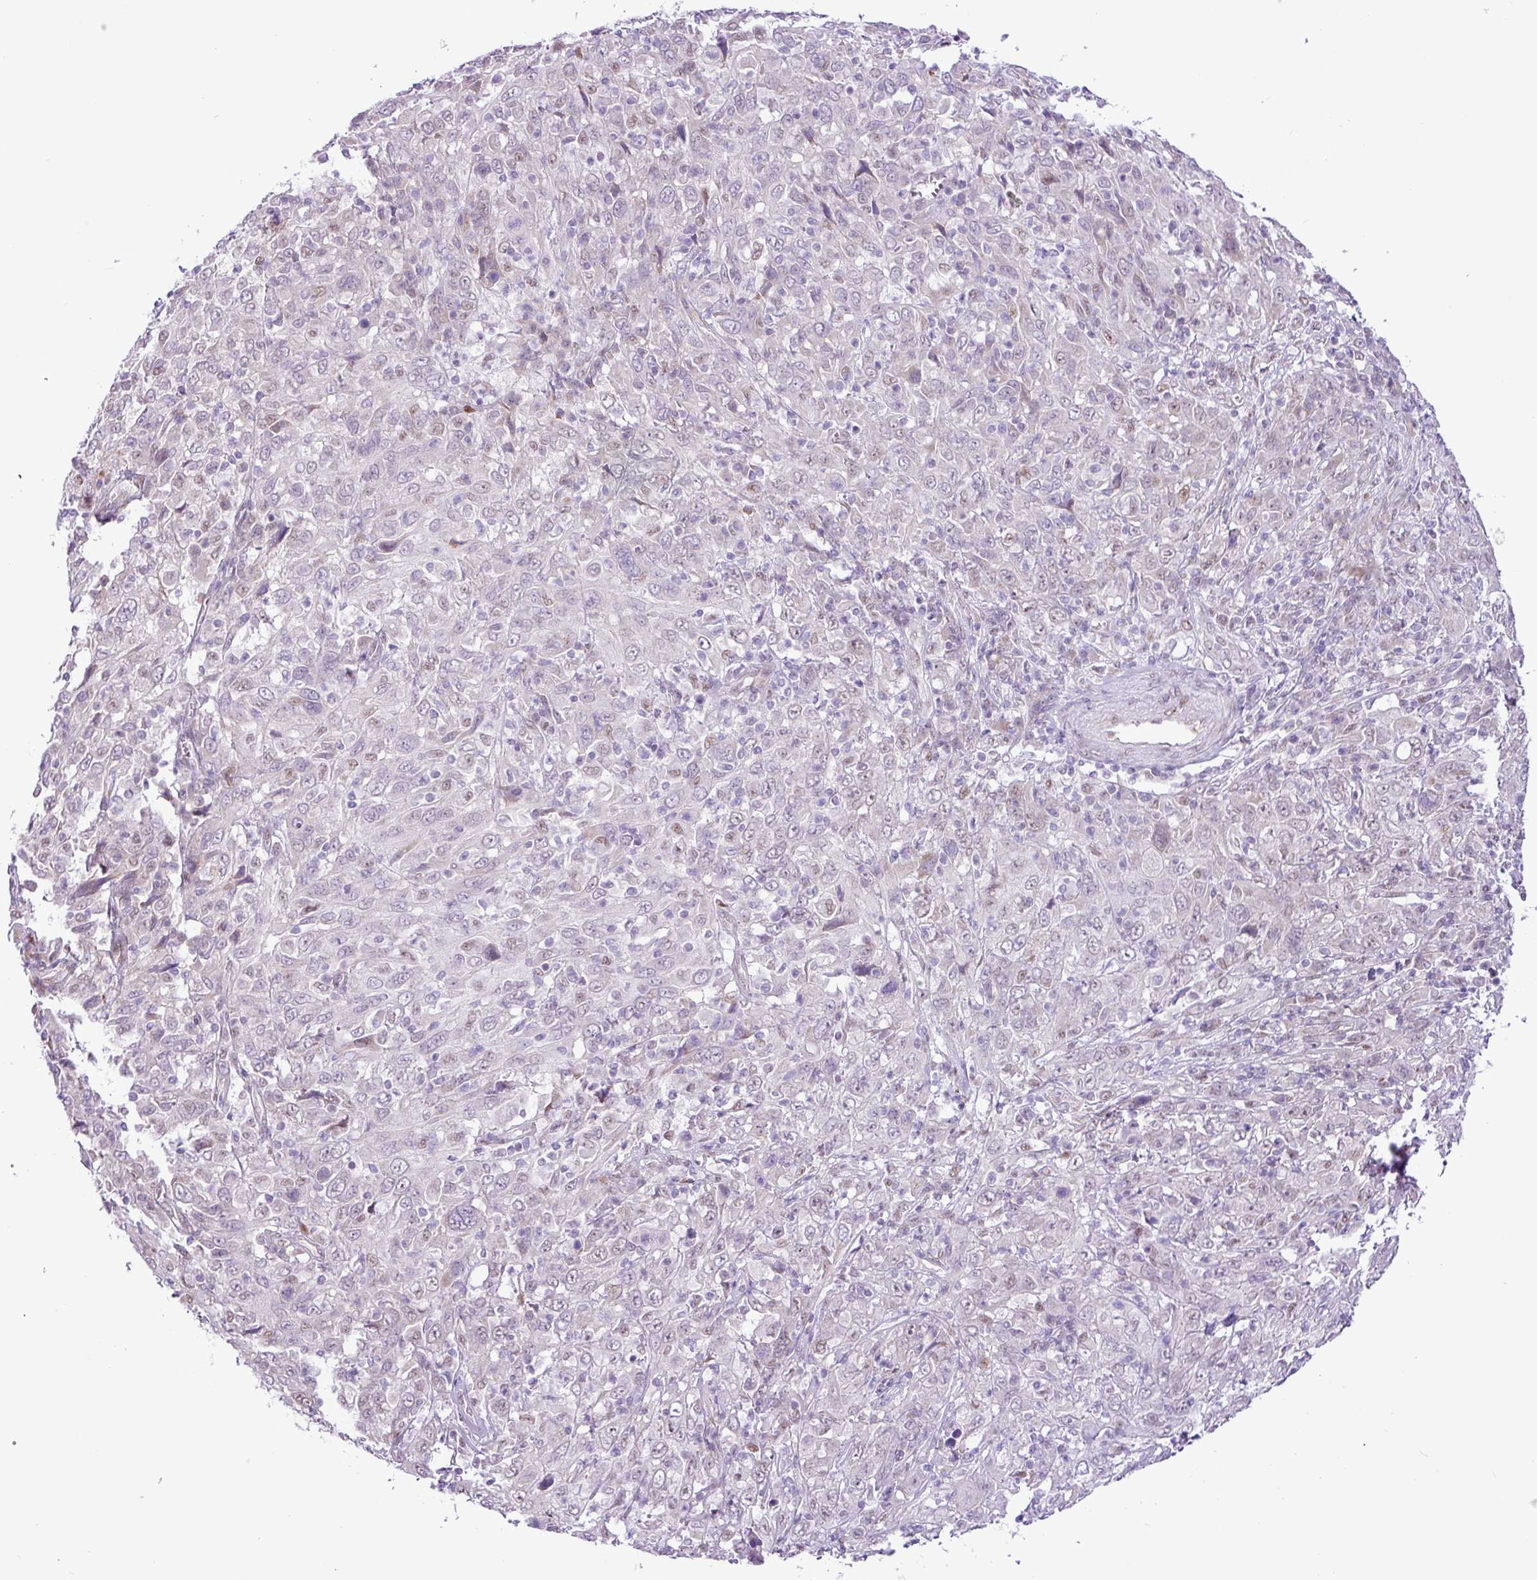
{"staining": {"intensity": "negative", "quantity": "none", "location": "none"}, "tissue": "cervical cancer", "cell_type": "Tumor cells", "image_type": "cancer", "snomed": [{"axis": "morphology", "description": "Squamous cell carcinoma, NOS"}, {"axis": "topography", "description": "Cervix"}], "caption": "Immunohistochemical staining of human cervical squamous cell carcinoma demonstrates no significant expression in tumor cells. (Stains: DAB immunohistochemistry (IHC) with hematoxylin counter stain, Microscopy: brightfield microscopy at high magnification).", "gene": "ELOA2", "patient": {"sex": "female", "age": 46}}